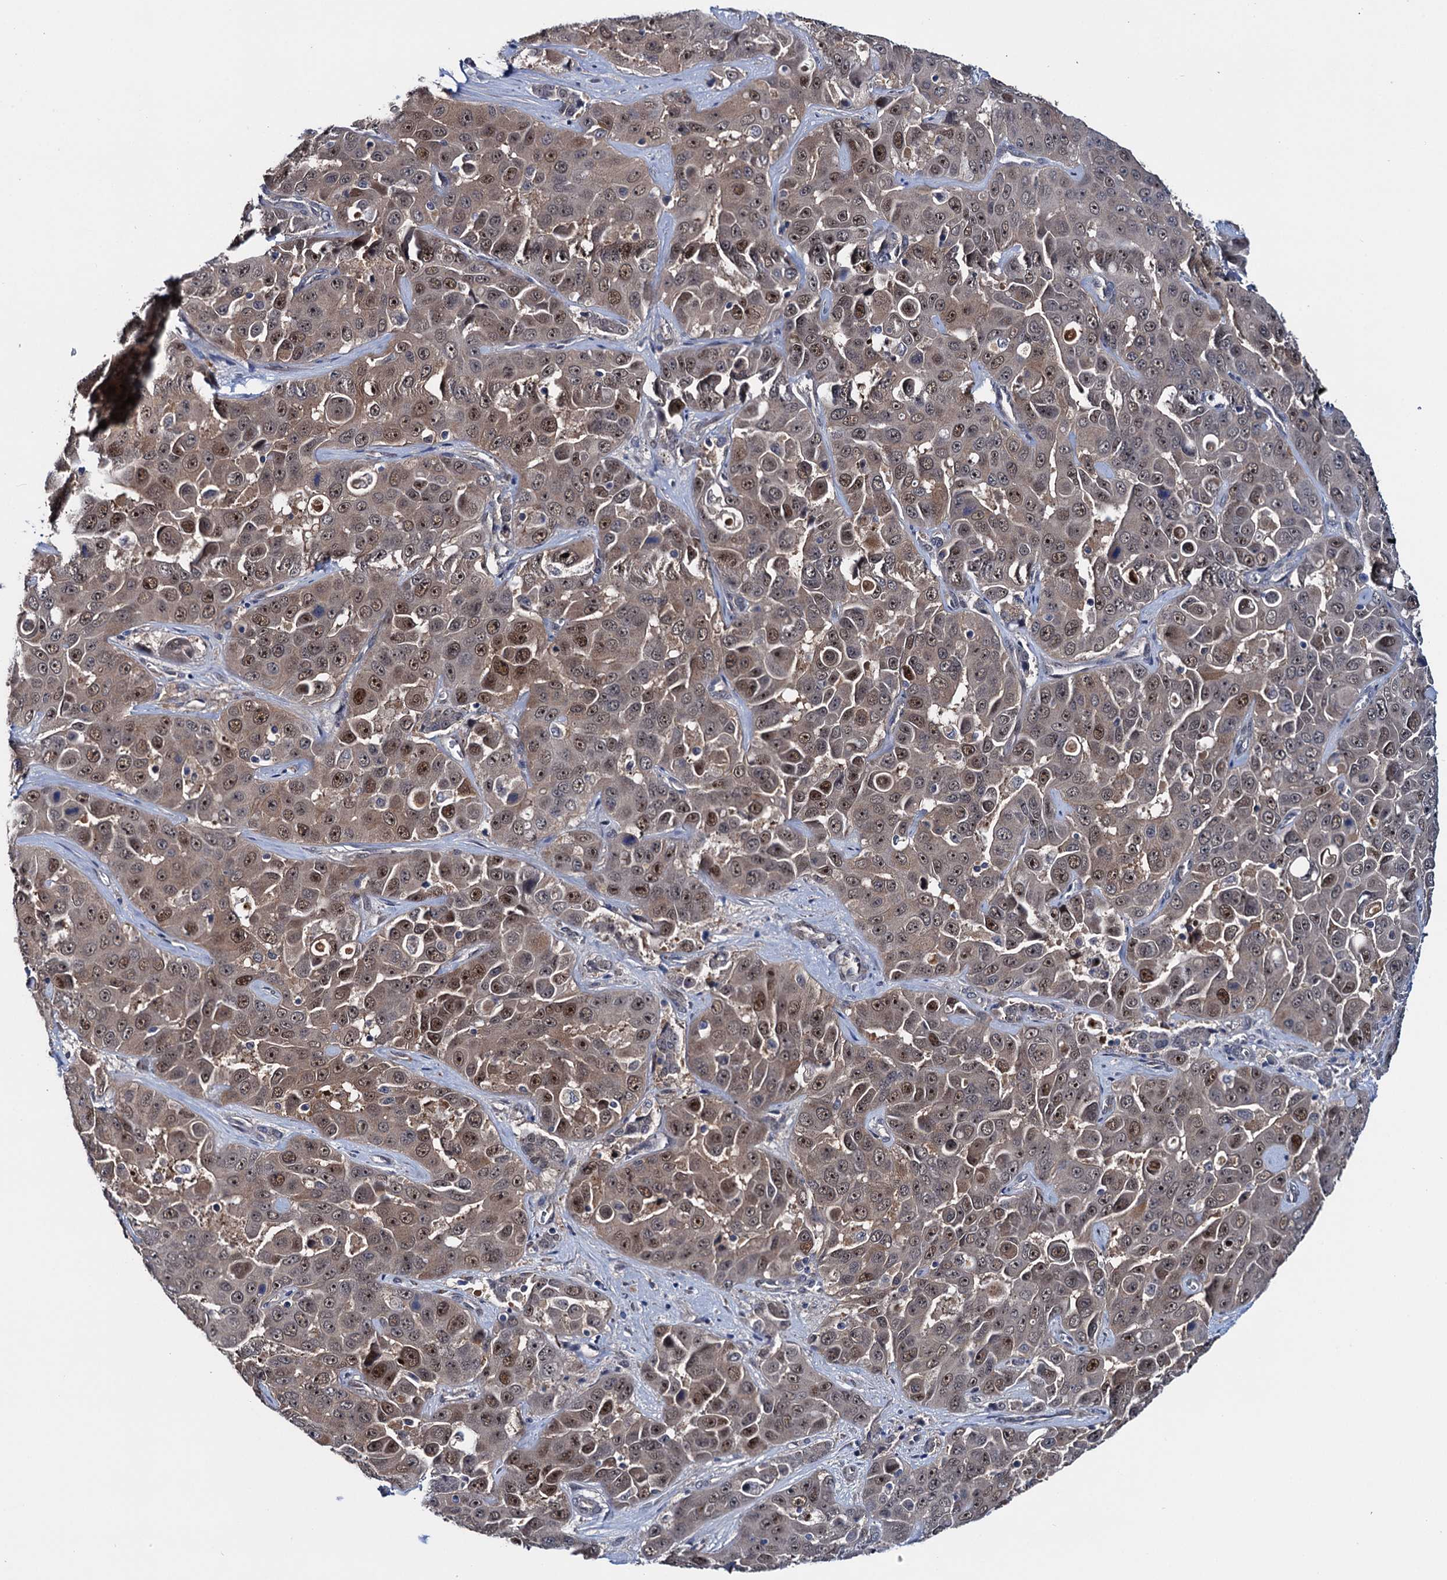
{"staining": {"intensity": "moderate", "quantity": ">75%", "location": "nuclear"}, "tissue": "liver cancer", "cell_type": "Tumor cells", "image_type": "cancer", "snomed": [{"axis": "morphology", "description": "Cholangiocarcinoma"}, {"axis": "topography", "description": "Liver"}], "caption": "Moderate nuclear protein positivity is identified in approximately >75% of tumor cells in cholangiocarcinoma (liver).", "gene": "EYA4", "patient": {"sex": "female", "age": 52}}